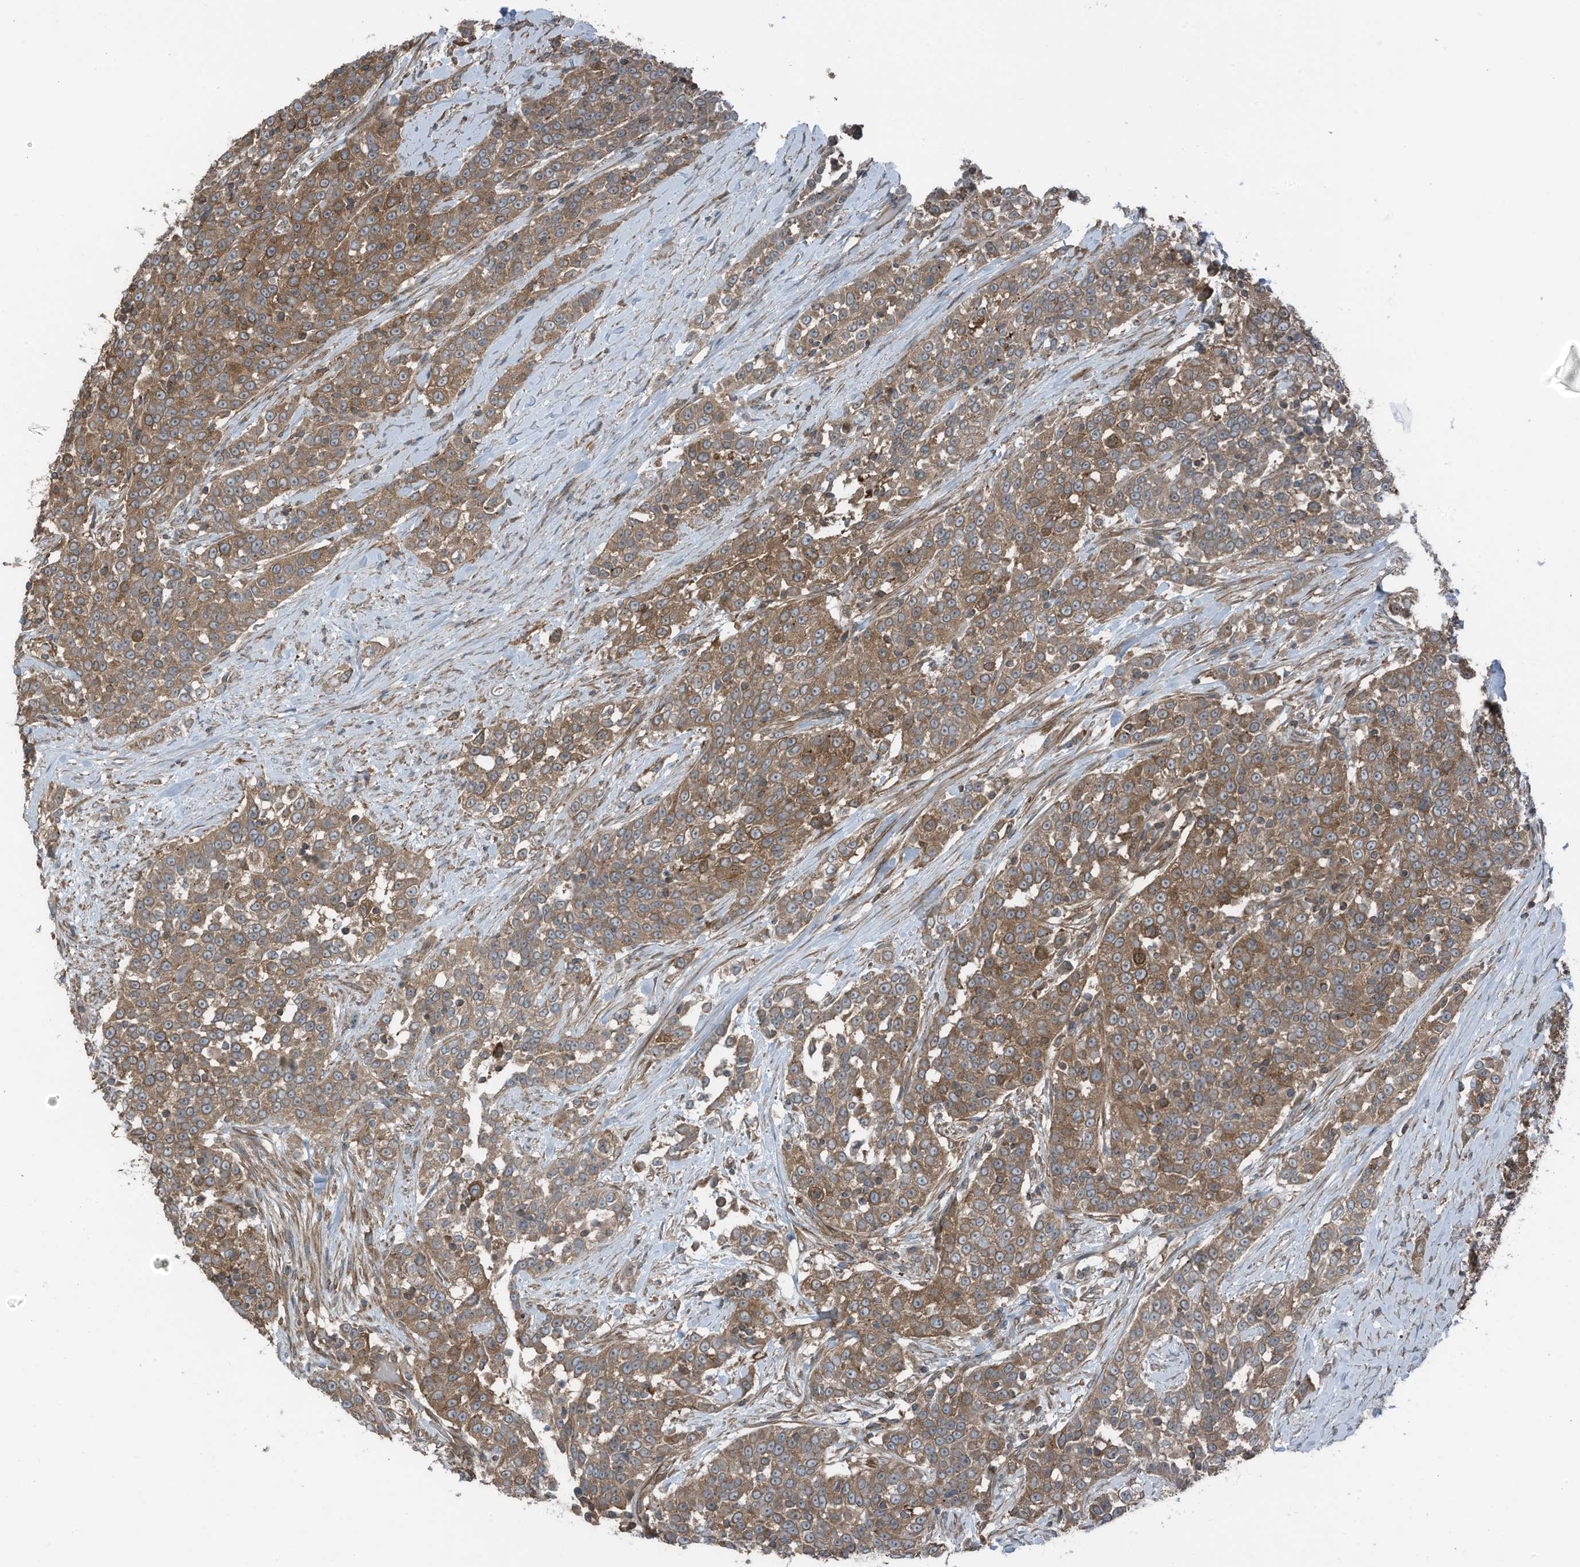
{"staining": {"intensity": "moderate", "quantity": ">75%", "location": "cytoplasmic/membranous"}, "tissue": "urothelial cancer", "cell_type": "Tumor cells", "image_type": "cancer", "snomed": [{"axis": "morphology", "description": "Urothelial carcinoma, High grade"}, {"axis": "topography", "description": "Urinary bladder"}], "caption": "High-grade urothelial carcinoma stained with IHC exhibits moderate cytoplasmic/membranous expression in approximately >75% of tumor cells. (IHC, brightfield microscopy, high magnification).", "gene": "TXNDC9", "patient": {"sex": "female", "age": 80}}